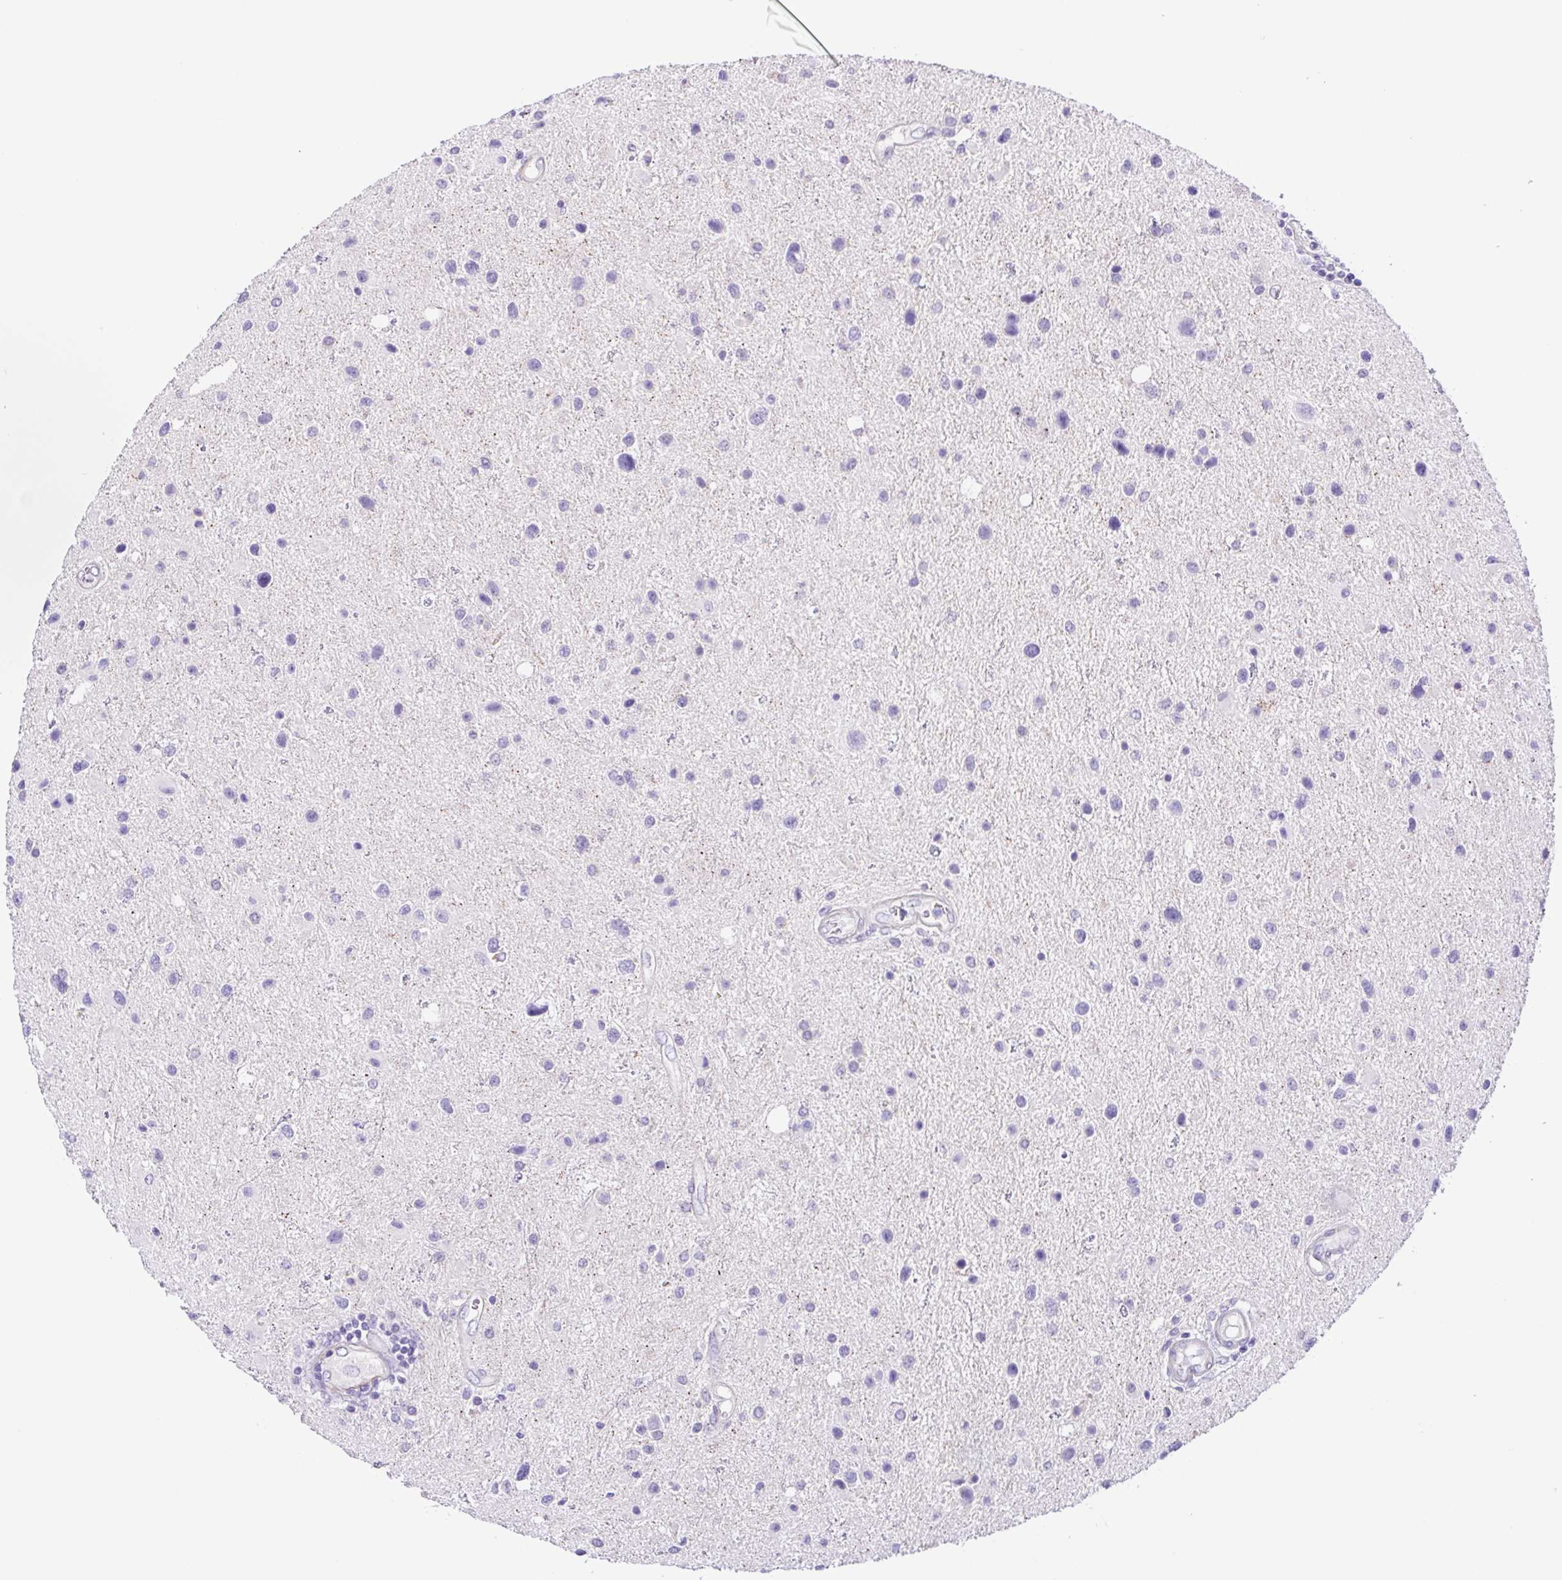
{"staining": {"intensity": "negative", "quantity": "none", "location": "none"}, "tissue": "glioma", "cell_type": "Tumor cells", "image_type": "cancer", "snomed": [{"axis": "morphology", "description": "Glioma, malignant, Low grade"}, {"axis": "topography", "description": "Brain"}], "caption": "This image is of malignant glioma (low-grade) stained with immunohistochemistry to label a protein in brown with the nuclei are counter-stained blue. There is no positivity in tumor cells. (Immunohistochemistry (ihc), brightfield microscopy, high magnification).", "gene": "ISM2", "patient": {"sex": "female", "age": 32}}